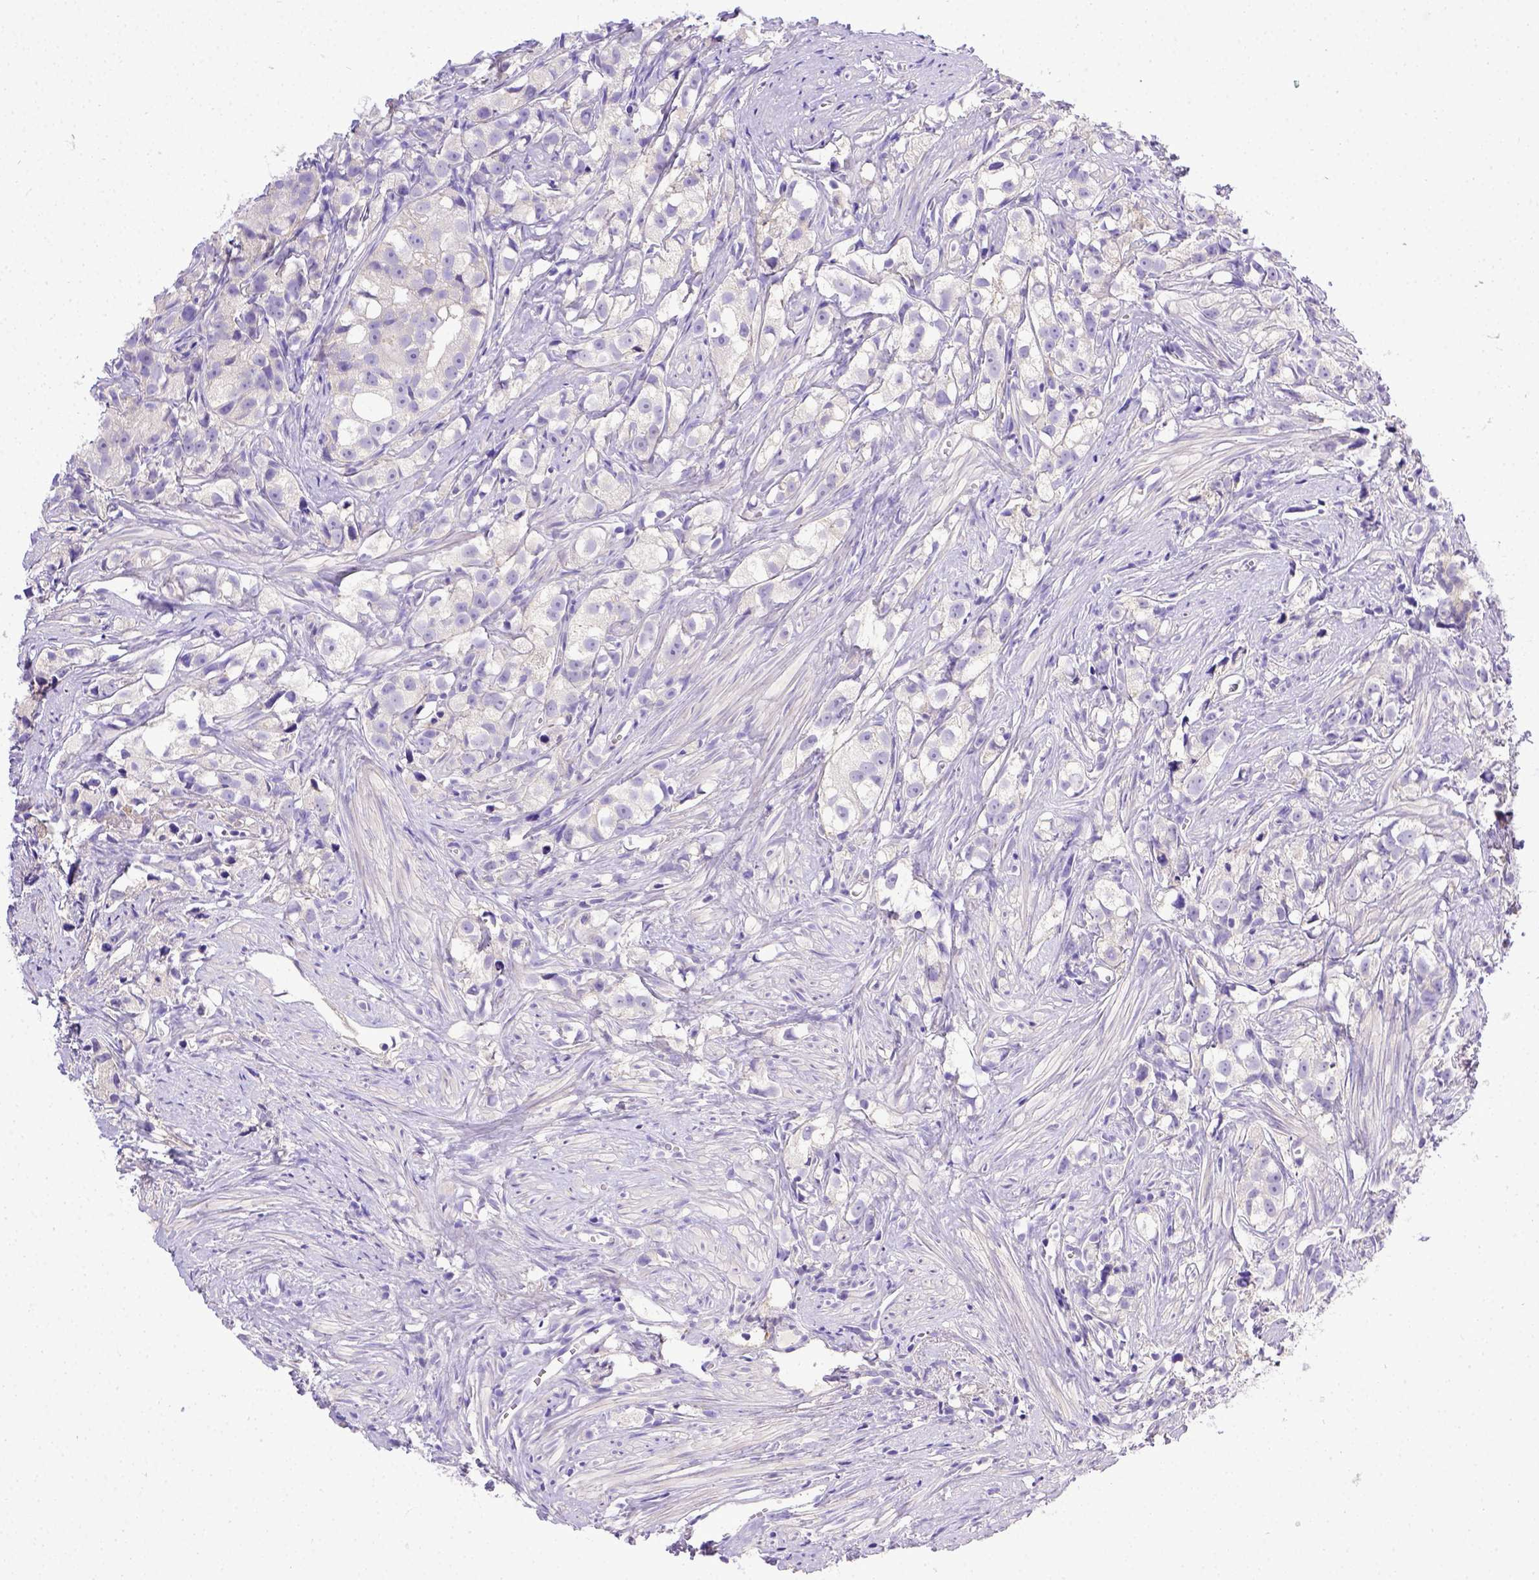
{"staining": {"intensity": "negative", "quantity": "none", "location": "none"}, "tissue": "prostate cancer", "cell_type": "Tumor cells", "image_type": "cancer", "snomed": [{"axis": "morphology", "description": "Adenocarcinoma, High grade"}, {"axis": "topography", "description": "Prostate"}], "caption": "DAB immunohistochemical staining of high-grade adenocarcinoma (prostate) displays no significant expression in tumor cells.", "gene": "BTN1A1", "patient": {"sex": "male", "age": 68}}